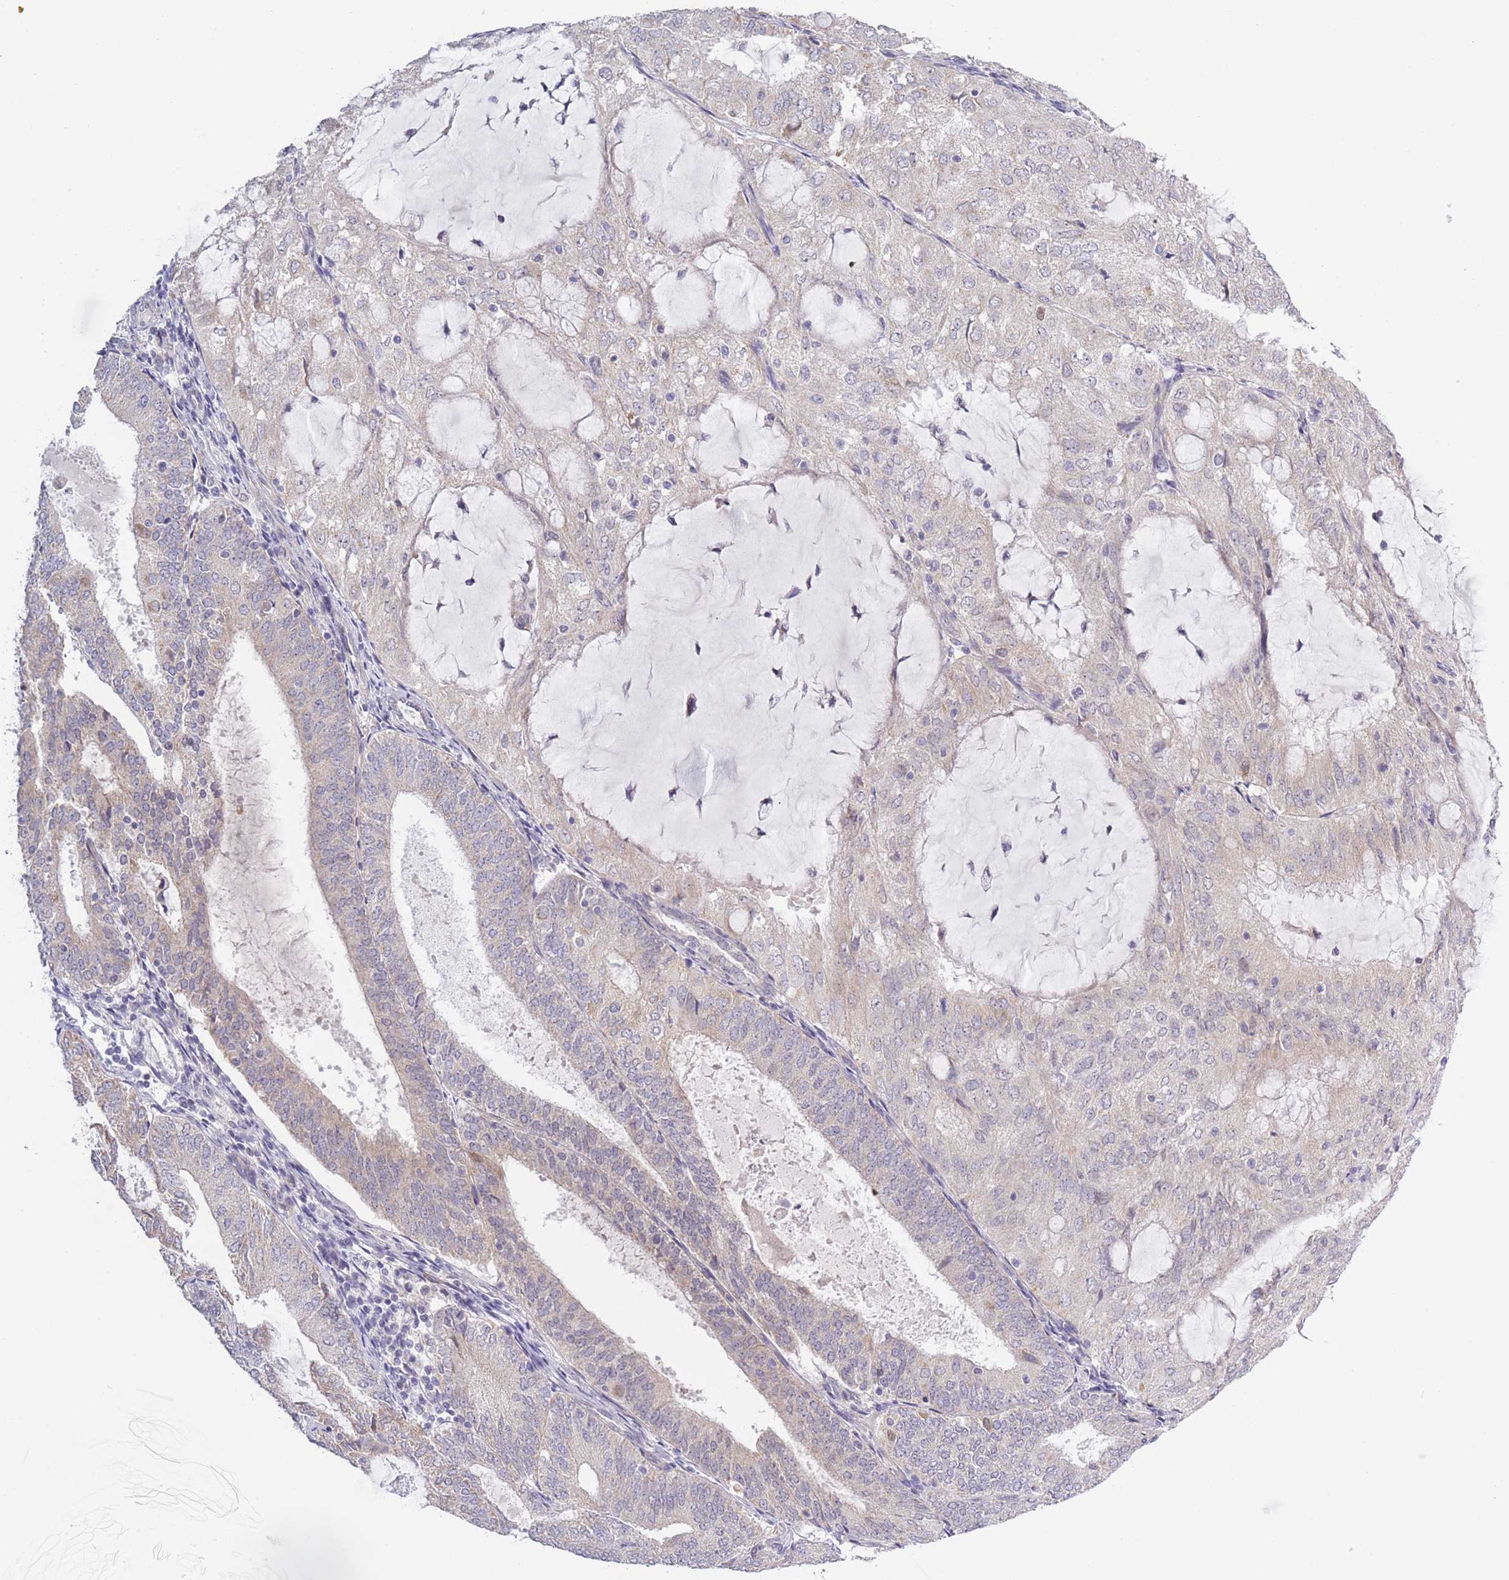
{"staining": {"intensity": "weak", "quantity": "25%-75%", "location": "cytoplasmic/membranous"}, "tissue": "endometrial cancer", "cell_type": "Tumor cells", "image_type": "cancer", "snomed": [{"axis": "morphology", "description": "Adenocarcinoma, NOS"}, {"axis": "topography", "description": "Endometrium"}], "caption": "Weak cytoplasmic/membranous protein staining is seen in approximately 25%-75% of tumor cells in endometrial cancer.", "gene": "FAM227B", "patient": {"sex": "female", "age": 81}}